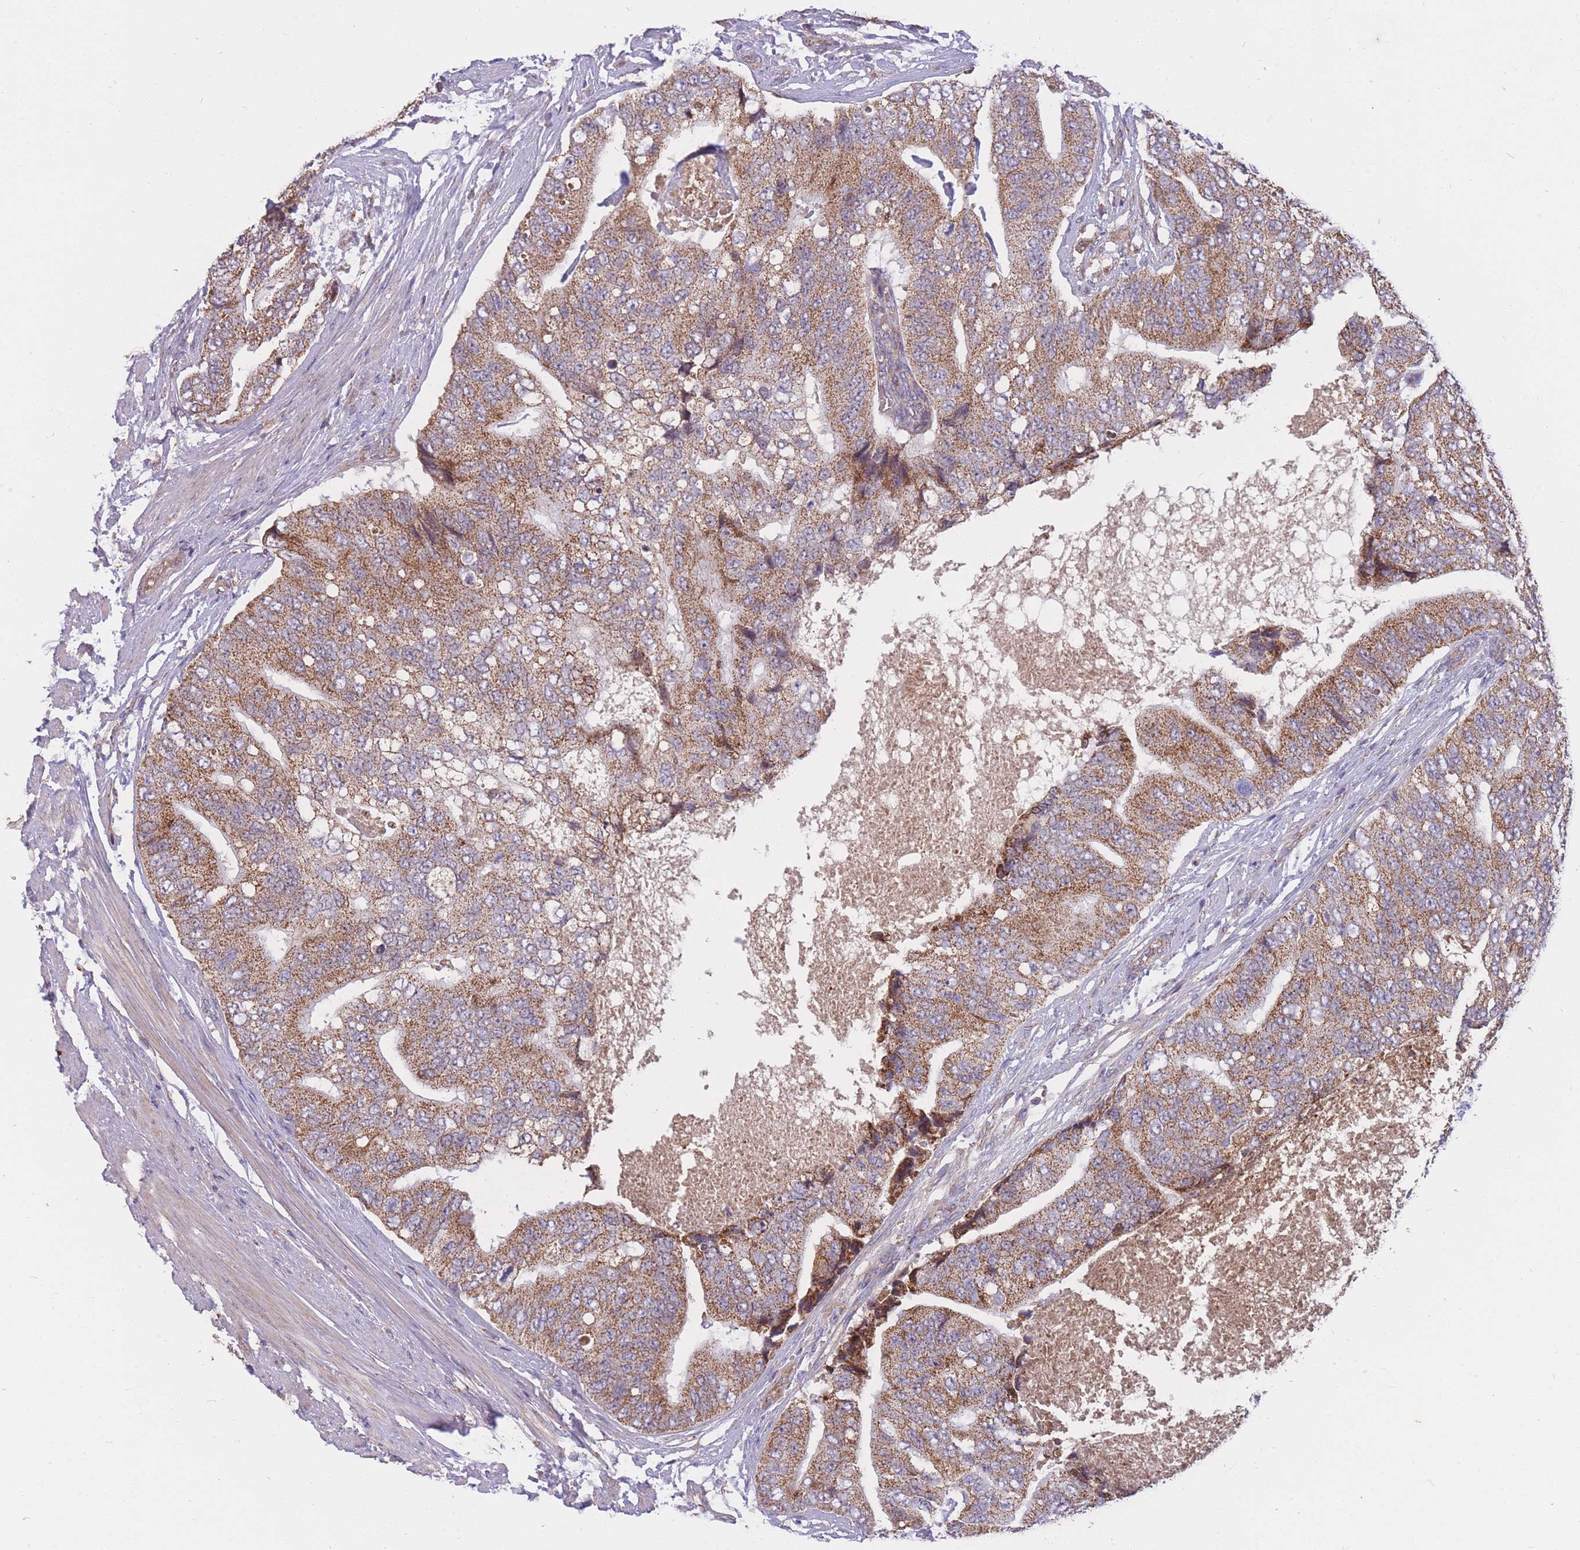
{"staining": {"intensity": "moderate", "quantity": ">75%", "location": "cytoplasmic/membranous"}, "tissue": "prostate cancer", "cell_type": "Tumor cells", "image_type": "cancer", "snomed": [{"axis": "morphology", "description": "Adenocarcinoma, High grade"}, {"axis": "topography", "description": "Prostate"}], "caption": "DAB (3,3'-diaminobenzidine) immunohistochemical staining of high-grade adenocarcinoma (prostate) shows moderate cytoplasmic/membranous protein expression in about >75% of tumor cells.", "gene": "PTPMT1", "patient": {"sex": "male", "age": 70}}